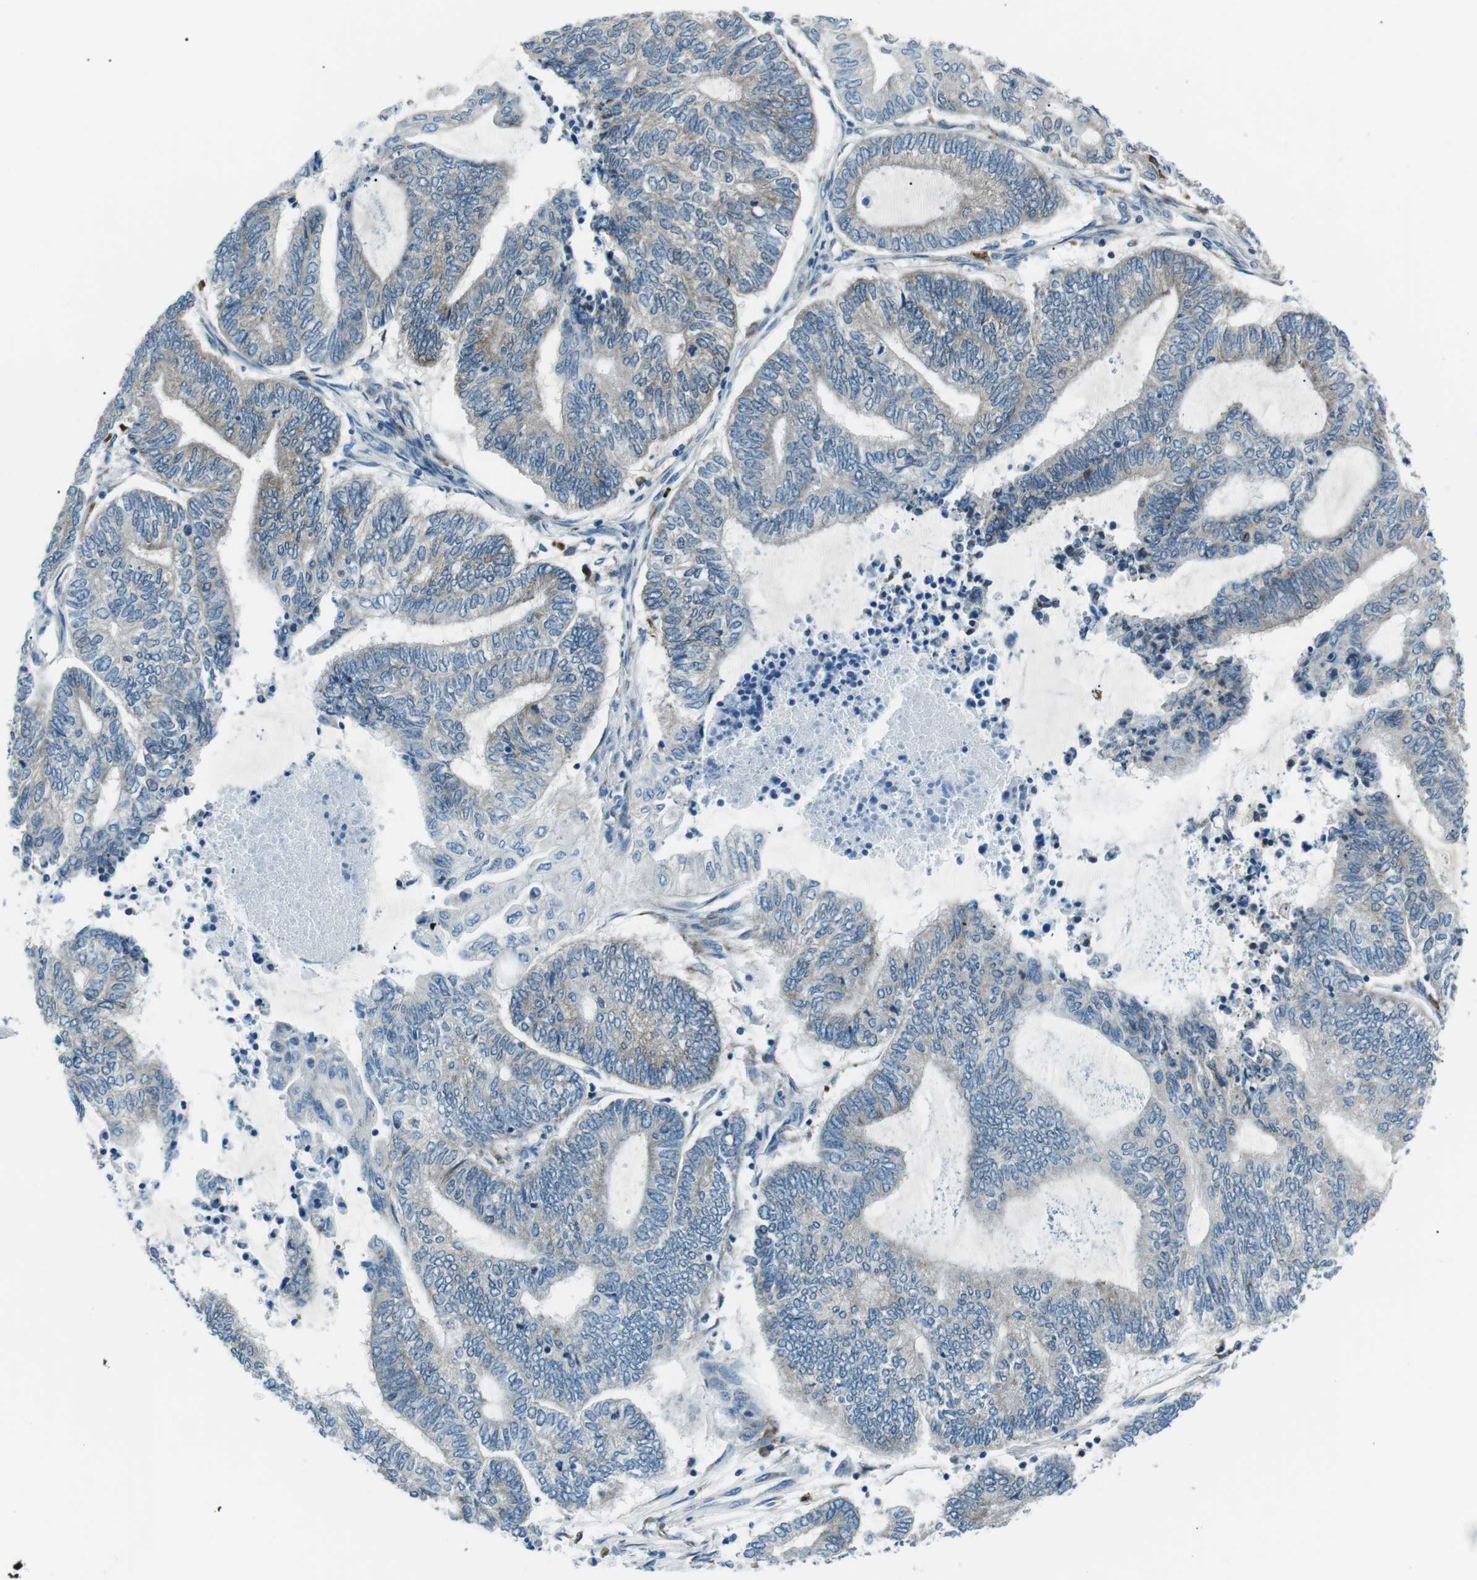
{"staining": {"intensity": "weak", "quantity": "<25%", "location": "cytoplasmic/membranous"}, "tissue": "endometrial cancer", "cell_type": "Tumor cells", "image_type": "cancer", "snomed": [{"axis": "morphology", "description": "Adenocarcinoma, NOS"}, {"axis": "topography", "description": "Uterus"}, {"axis": "topography", "description": "Endometrium"}], "caption": "DAB (3,3'-diaminobenzidine) immunohistochemical staining of human endometrial cancer (adenocarcinoma) displays no significant staining in tumor cells.", "gene": "BLNK", "patient": {"sex": "female", "age": 70}}